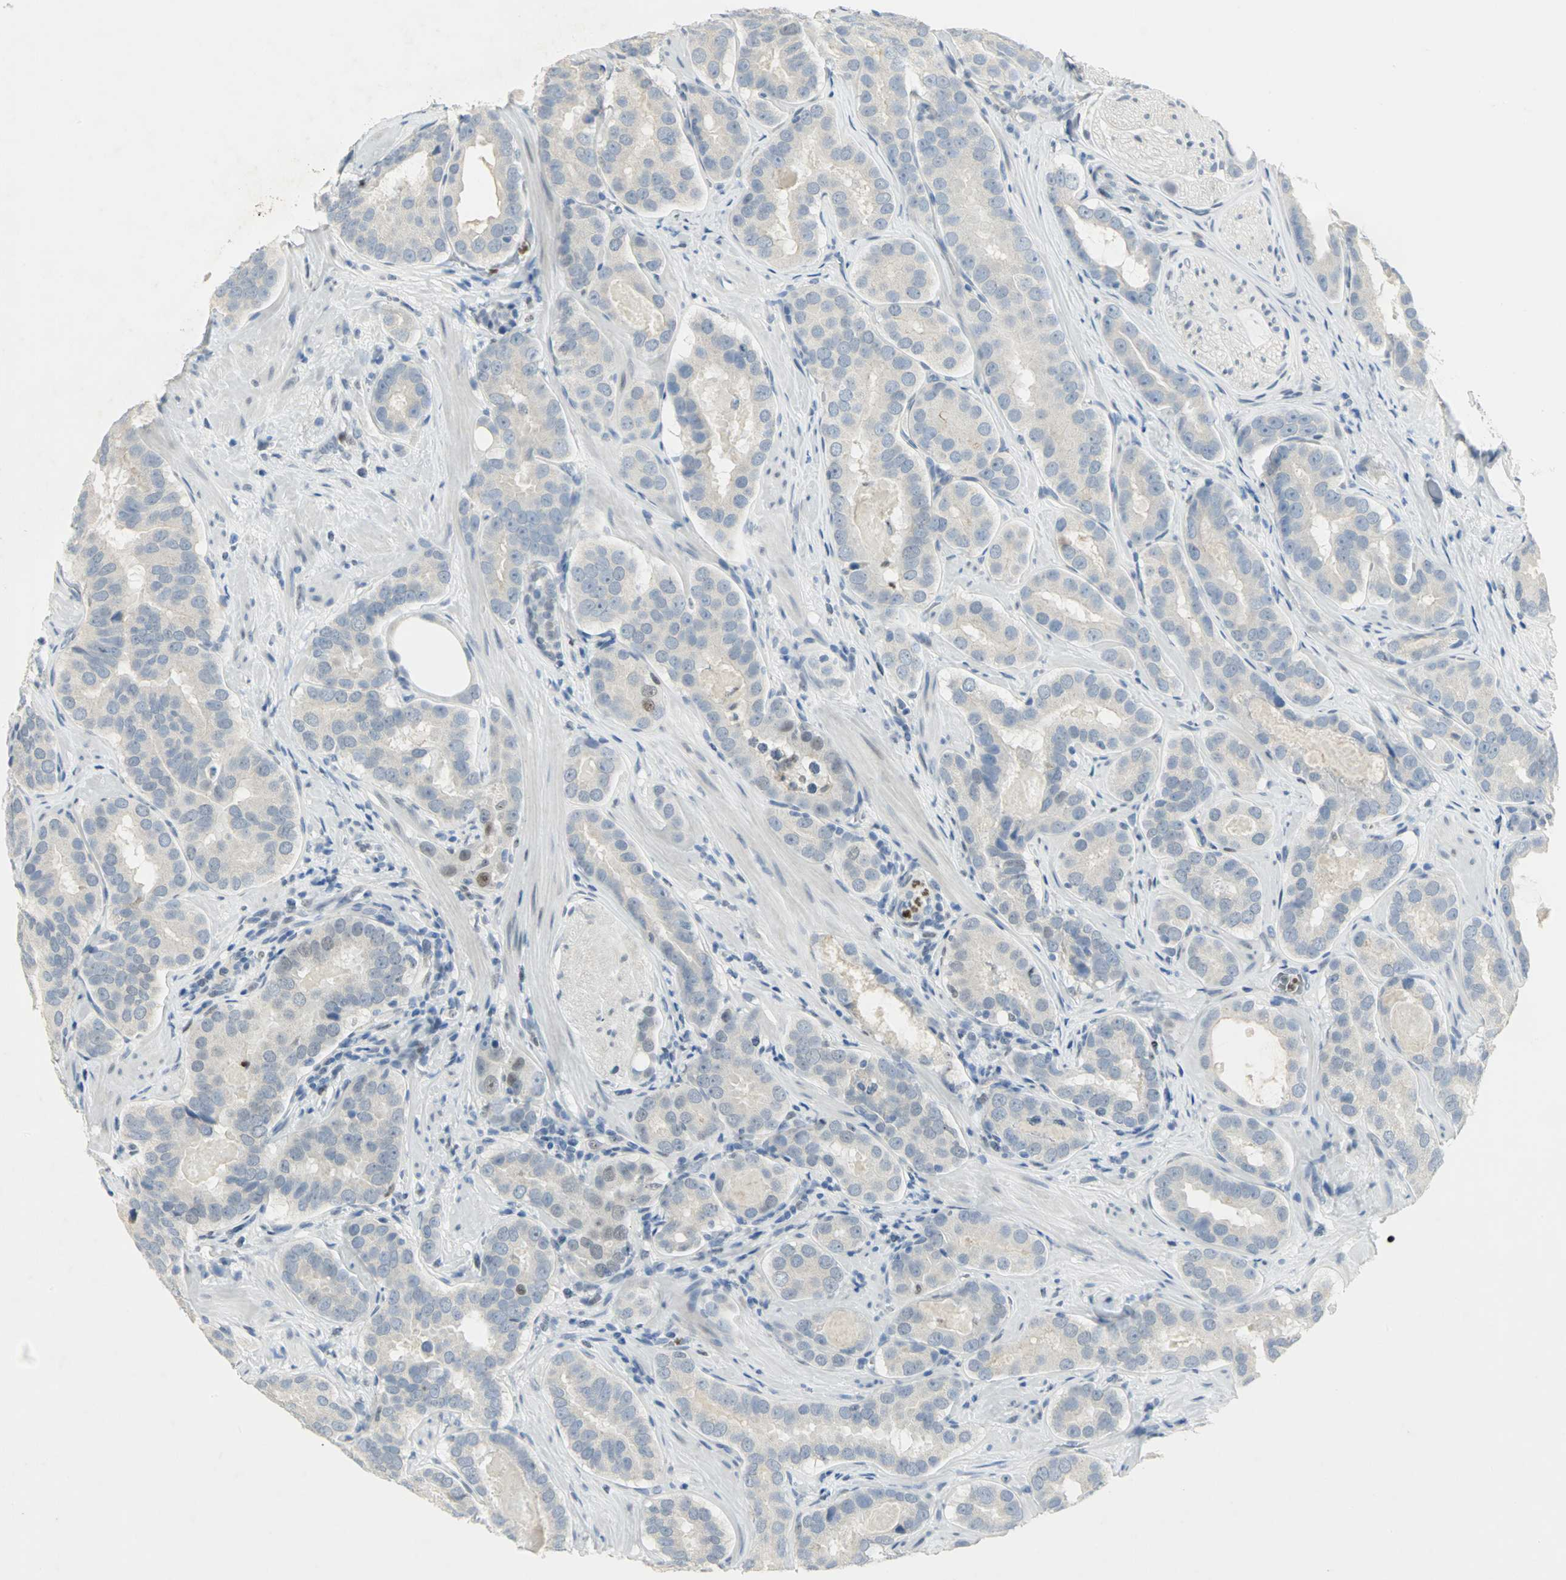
{"staining": {"intensity": "moderate", "quantity": "<25%", "location": "nuclear"}, "tissue": "prostate cancer", "cell_type": "Tumor cells", "image_type": "cancer", "snomed": [{"axis": "morphology", "description": "Adenocarcinoma, Low grade"}, {"axis": "topography", "description": "Prostate"}], "caption": "A low amount of moderate nuclear positivity is present in about <25% of tumor cells in prostate low-grade adenocarcinoma tissue.", "gene": "BCL6", "patient": {"sex": "male", "age": 59}}